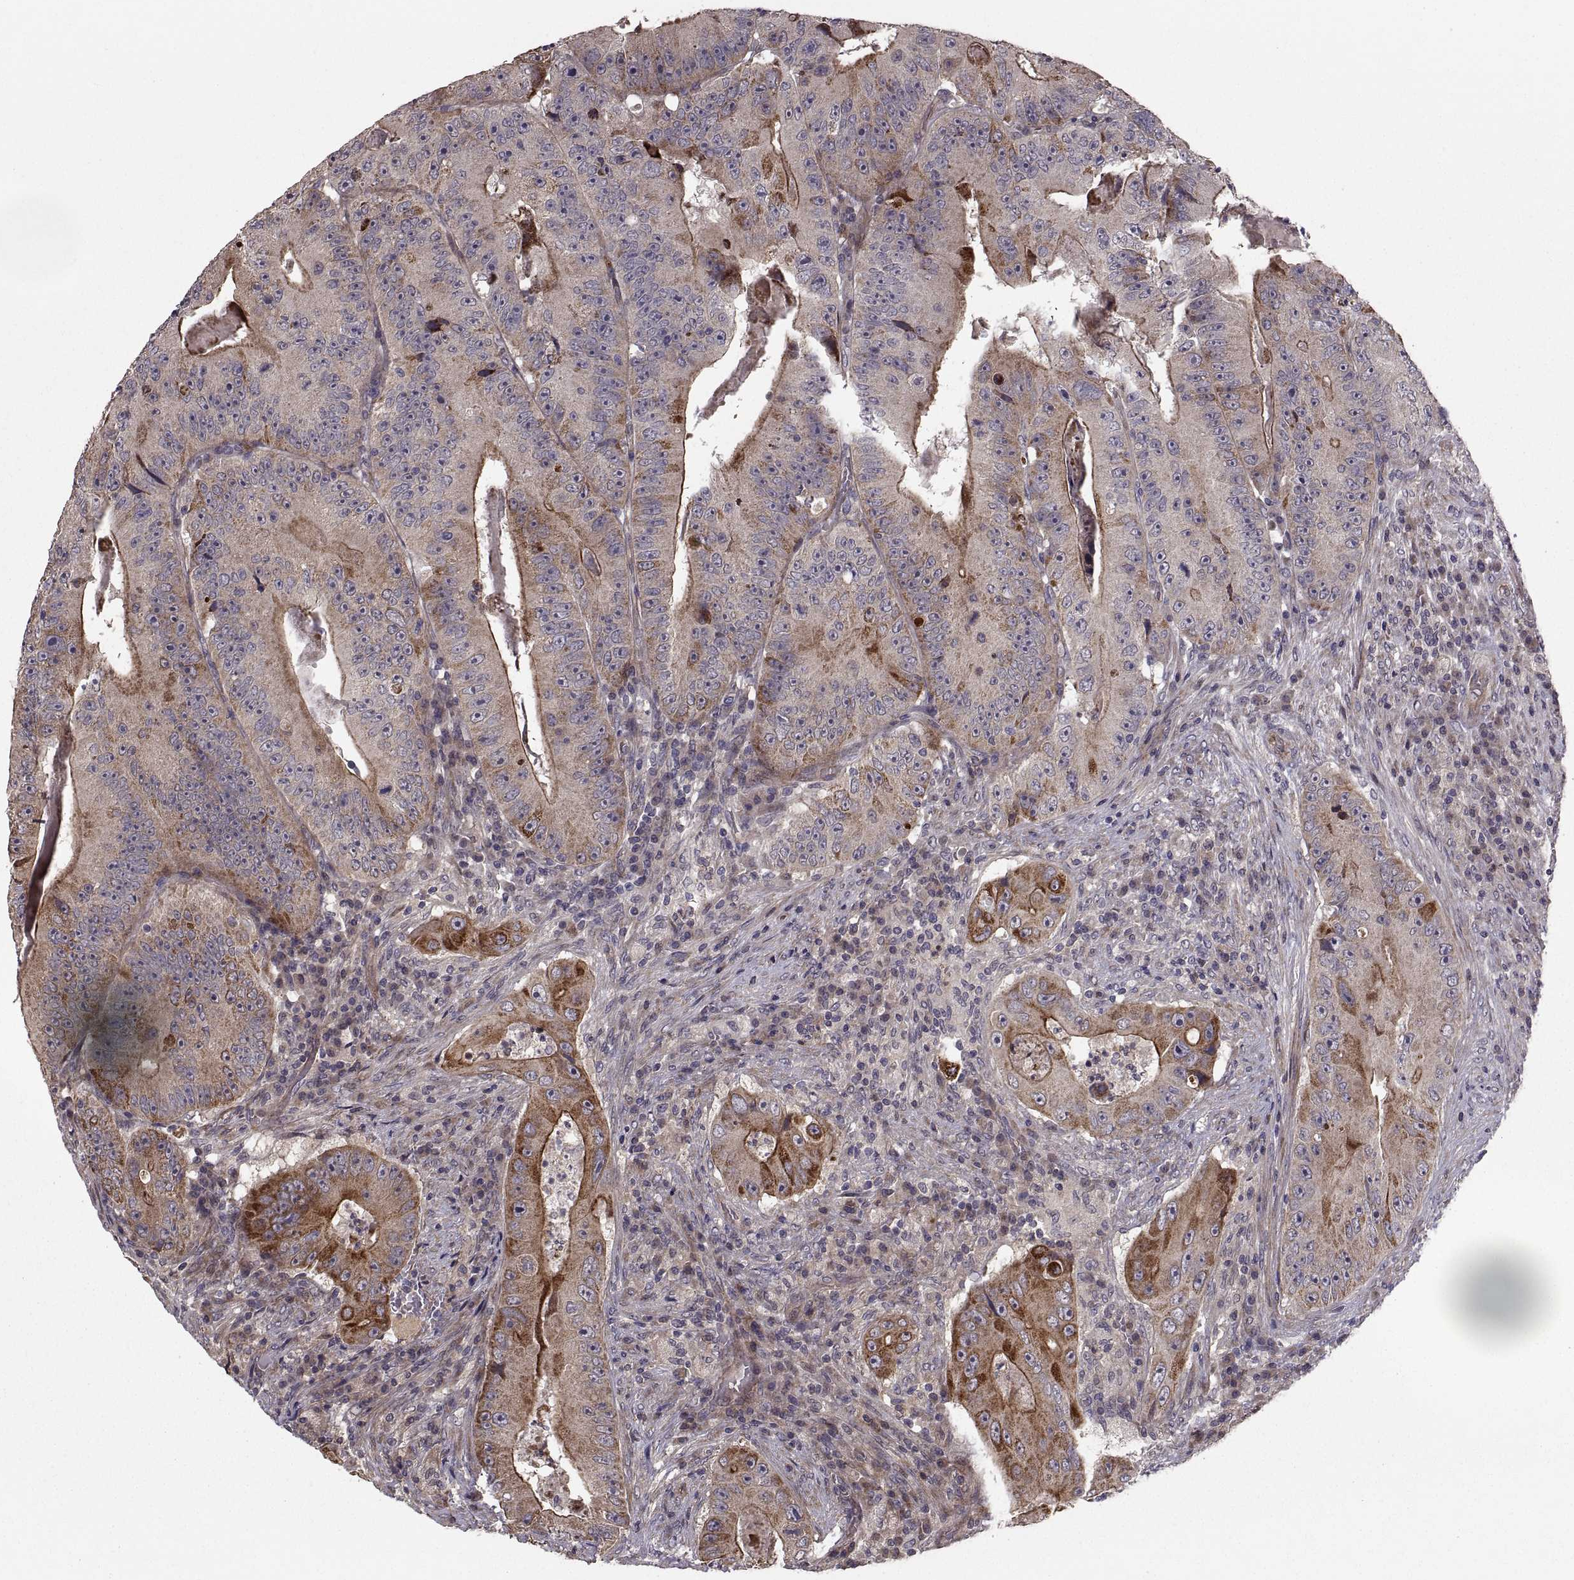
{"staining": {"intensity": "strong", "quantity": "25%-75%", "location": "cytoplasmic/membranous"}, "tissue": "colorectal cancer", "cell_type": "Tumor cells", "image_type": "cancer", "snomed": [{"axis": "morphology", "description": "Adenocarcinoma, NOS"}, {"axis": "topography", "description": "Colon"}], "caption": "Tumor cells demonstrate high levels of strong cytoplasmic/membranous expression in approximately 25%-75% of cells in colorectal cancer.", "gene": "PMM2", "patient": {"sex": "female", "age": 86}}